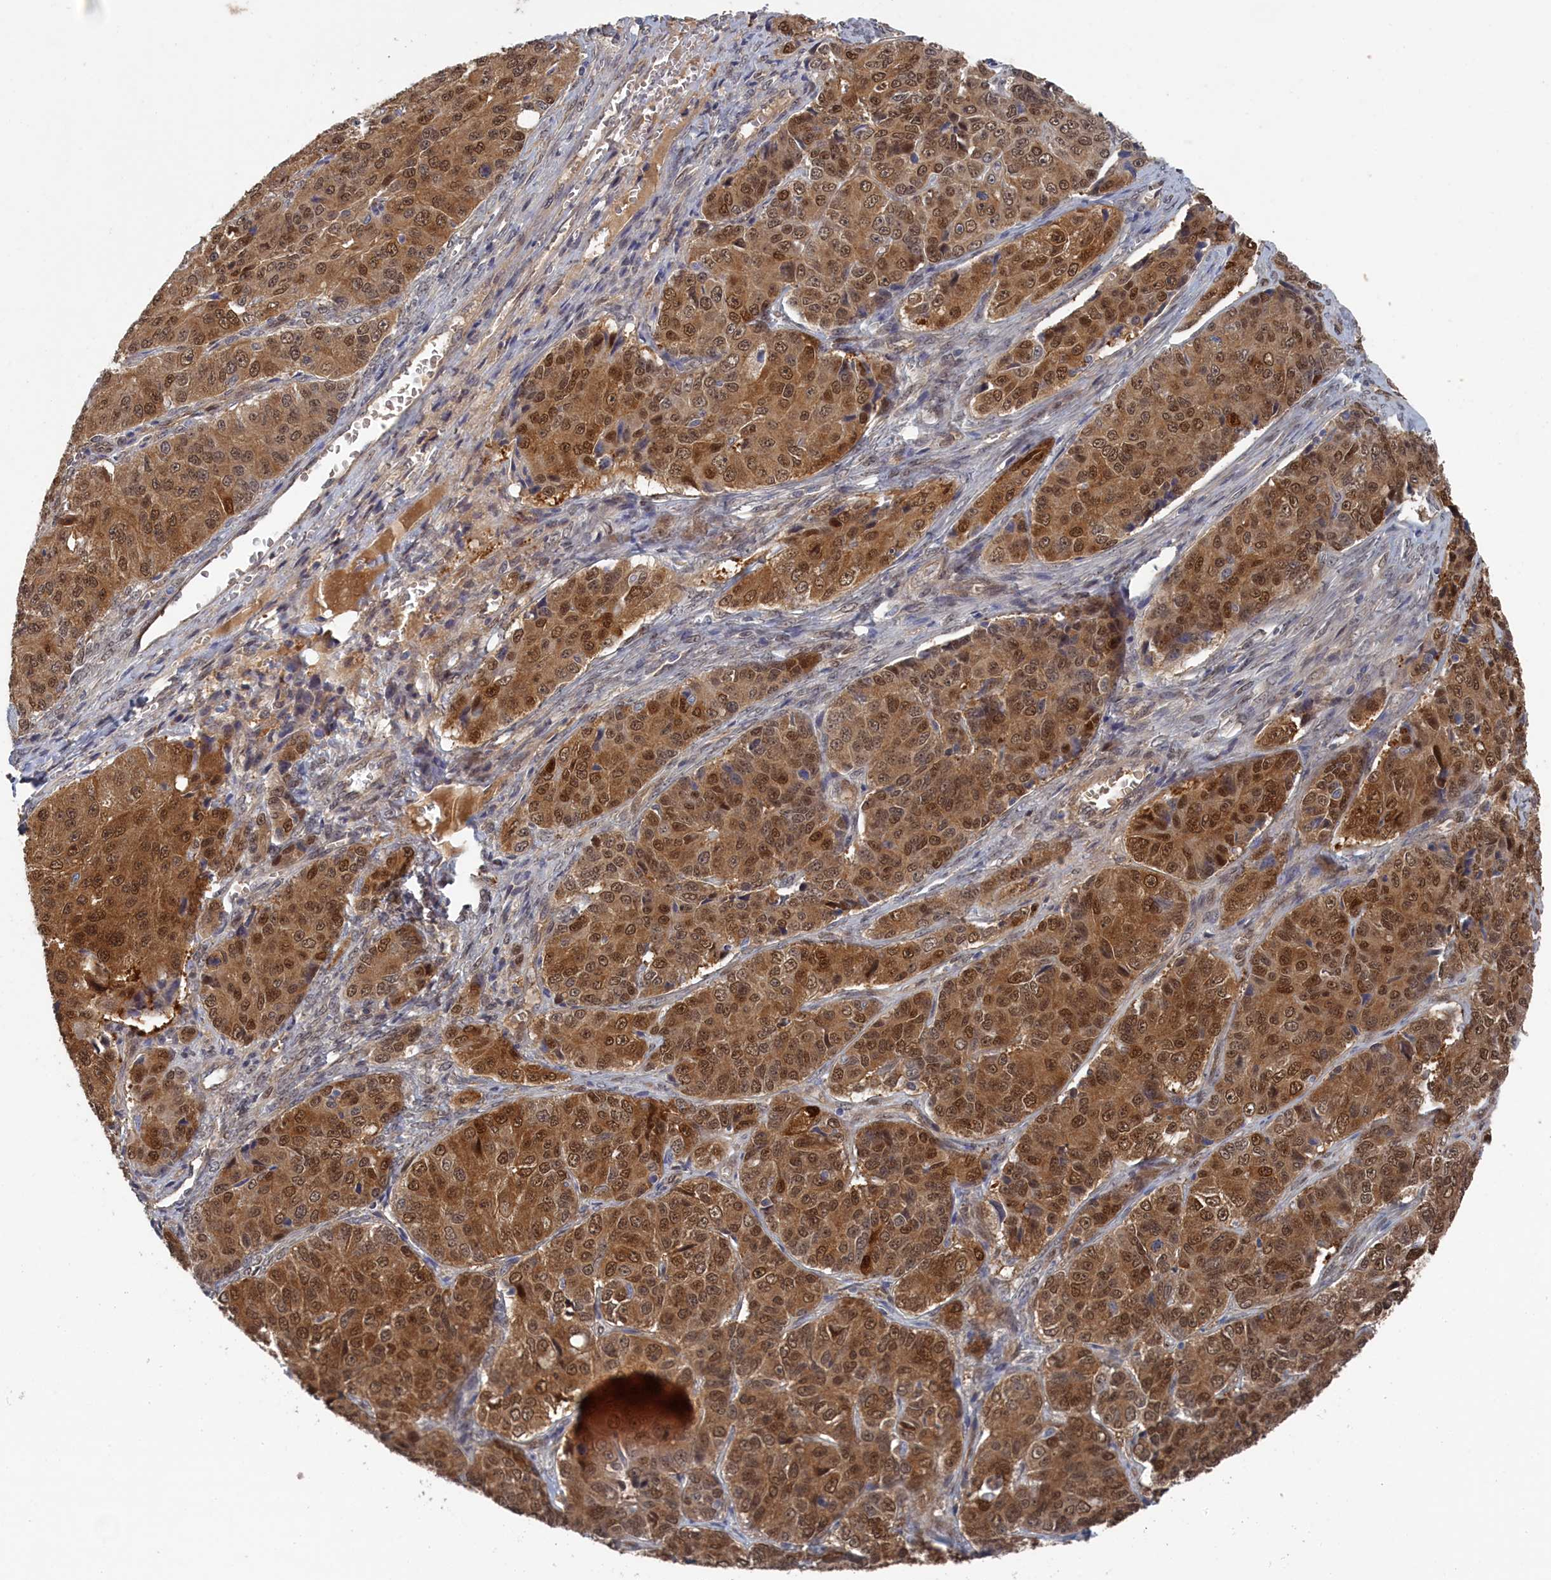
{"staining": {"intensity": "moderate", "quantity": ">75%", "location": "cytoplasmic/membranous,nuclear"}, "tissue": "ovarian cancer", "cell_type": "Tumor cells", "image_type": "cancer", "snomed": [{"axis": "morphology", "description": "Carcinoma, endometroid"}, {"axis": "topography", "description": "Ovary"}], "caption": "Protein expression analysis of ovarian cancer (endometroid carcinoma) exhibits moderate cytoplasmic/membranous and nuclear staining in about >75% of tumor cells. Nuclei are stained in blue.", "gene": "IRGQ", "patient": {"sex": "female", "age": 51}}